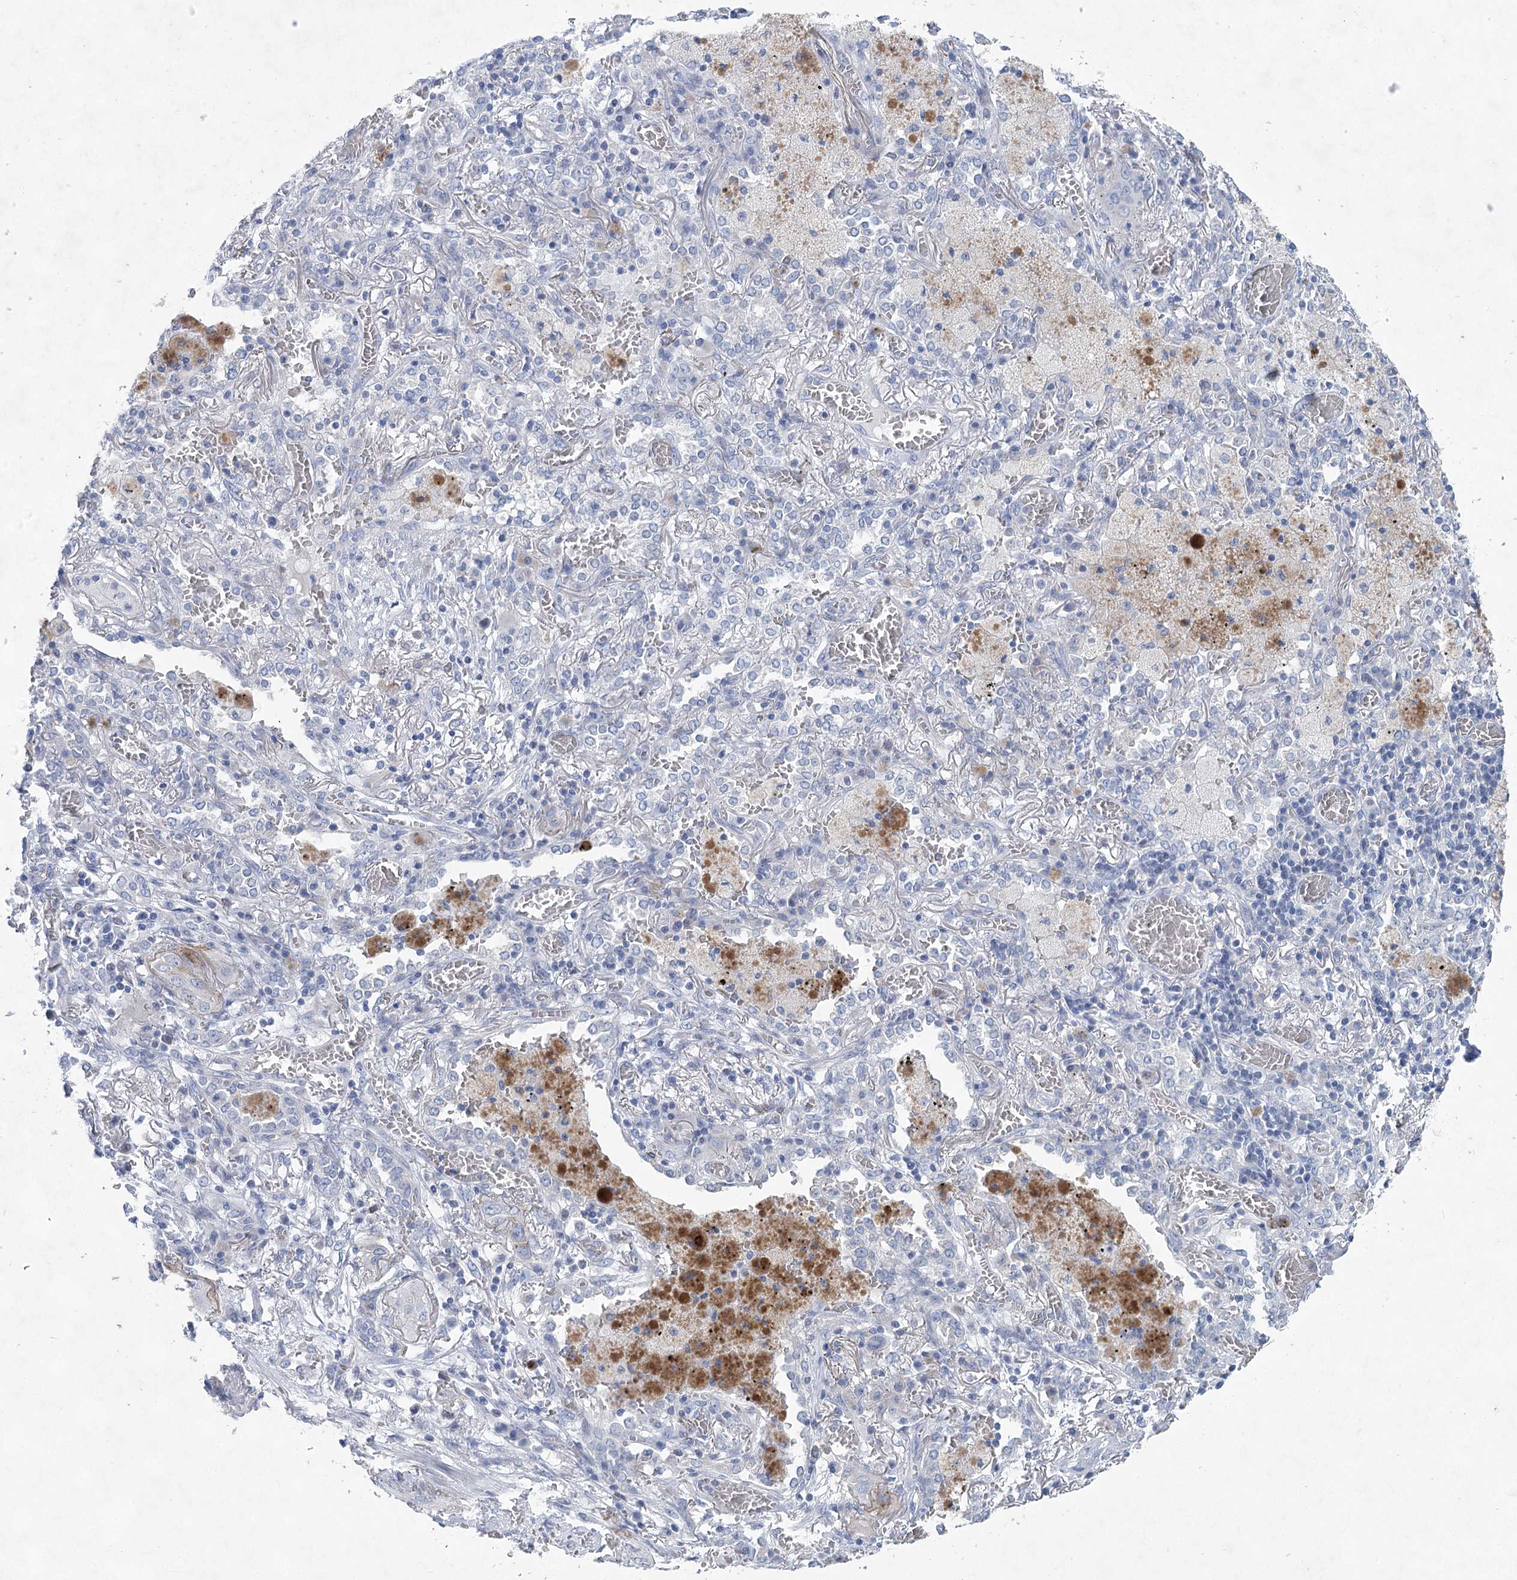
{"staining": {"intensity": "negative", "quantity": "none", "location": "none"}, "tissue": "lung cancer", "cell_type": "Tumor cells", "image_type": "cancer", "snomed": [{"axis": "morphology", "description": "Squamous cell carcinoma, NOS"}, {"axis": "topography", "description": "Lung"}], "caption": "Immunohistochemical staining of lung squamous cell carcinoma exhibits no significant positivity in tumor cells.", "gene": "WDR74", "patient": {"sex": "female", "age": 47}}